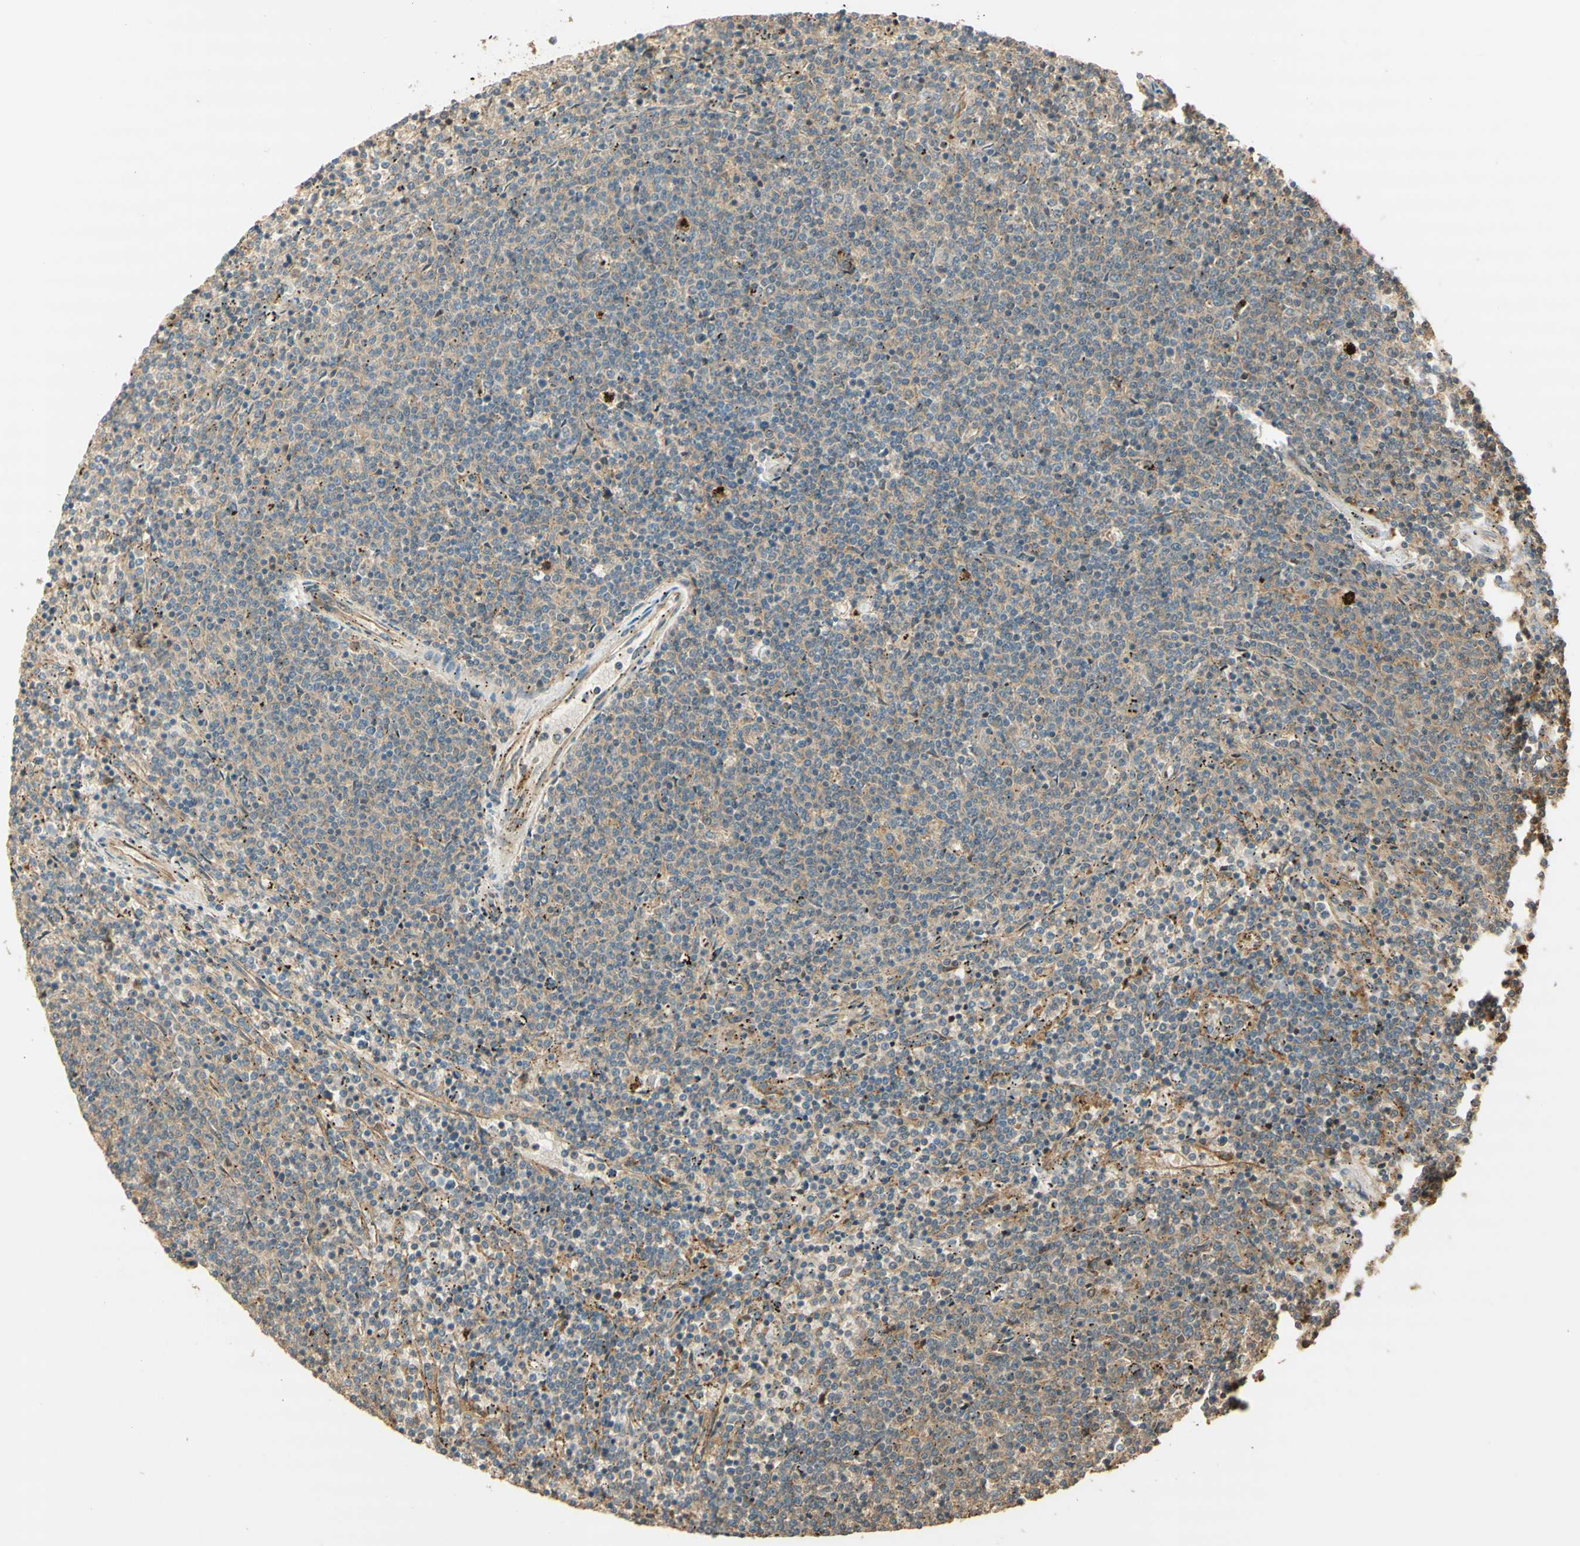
{"staining": {"intensity": "weak", "quantity": ">75%", "location": "cytoplasmic/membranous"}, "tissue": "lymphoma", "cell_type": "Tumor cells", "image_type": "cancer", "snomed": [{"axis": "morphology", "description": "Malignant lymphoma, non-Hodgkin's type, Low grade"}, {"axis": "topography", "description": "Spleen"}], "caption": "The immunohistochemical stain highlights weak cytoplasmic/membranous expression in tumor cells of lymphoma tissue. The staining is performed using DAB (3,3'-diaminobenzidine) brown chromogen to label protein expression. The nuclei are counter-stained blue using hematoxylin.", "gene": "AGER", "patient": {"sex": "female", "age": 50}}